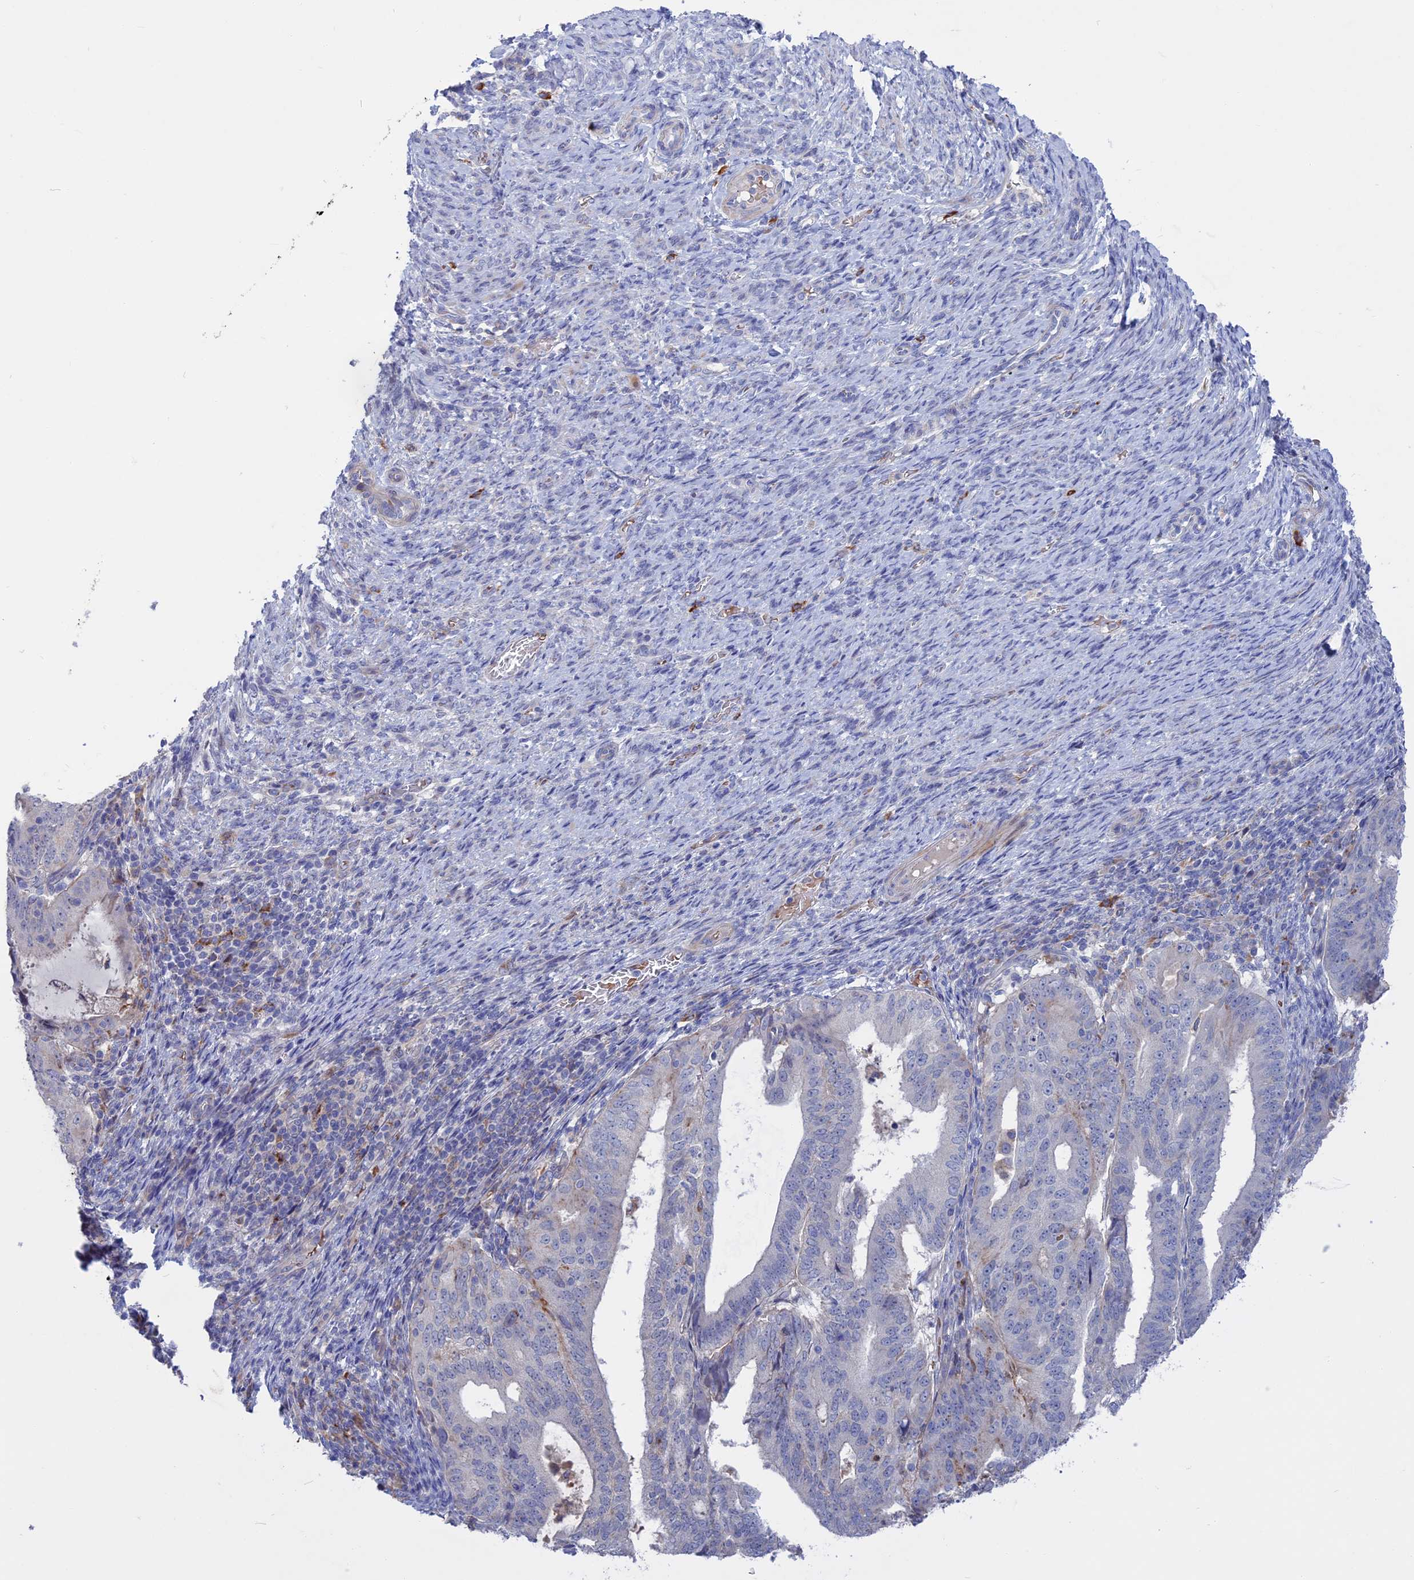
{"staining": {"intensity": "negative", "quantity": "none", "location": "none"}, "tissue": "endometrial cancer", "cell_type": "Tumor cells", "image_type": "cancer", "snomed": [{"axis": "morphology", "description": "Adenocarcinoma, NOS"}, {"axis": "topography", "description": "Endometrium"}], "caption": "Immunohistochemistry histopathology image of neoplastic tissue: endometrial cancer stained with DAB (3,3'-diaminobenzidine) shows no significant protein expression in tumor cells.", "gene": "SLC2A6", "patient": {"sex": "female", "age": 70}}